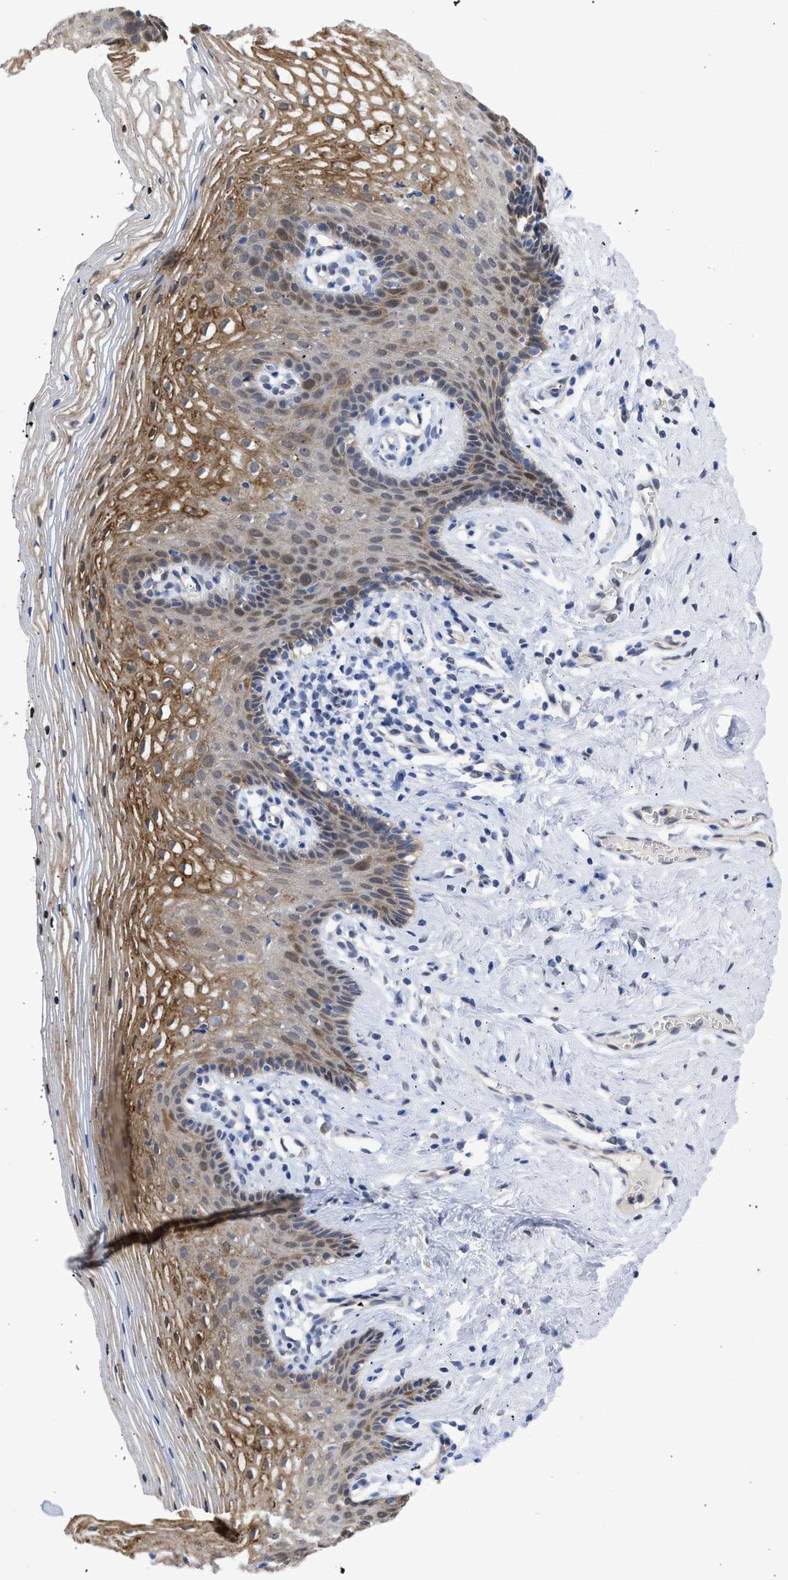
{"staining": {"intensity": "moderate", "quantity": ">75%", "location": "cytoplasmic/membranous"}, "tissue": "vagina", "cell_type": "Squamous epithelial cells", "image_type": "normal", "snomed": [{"axis": "morphology", "description": "Normal tissue, NOS"}, {"axis": "topography", "description": "Vagina"}], "caption": "DAB immunohistochemical staining of benign human vagina reveals moderate cytoplasmic/membranous protein expression in approximately >75% of squamous epithelial cells. The protein is stained brown, and the nuclei are stained in blue (DAB (3,3'-diaminobenzidine) IHC with brightfield microscopy, high magnification).", "gene": "THRA", "patient": {"sex": "female", "age": 32}}